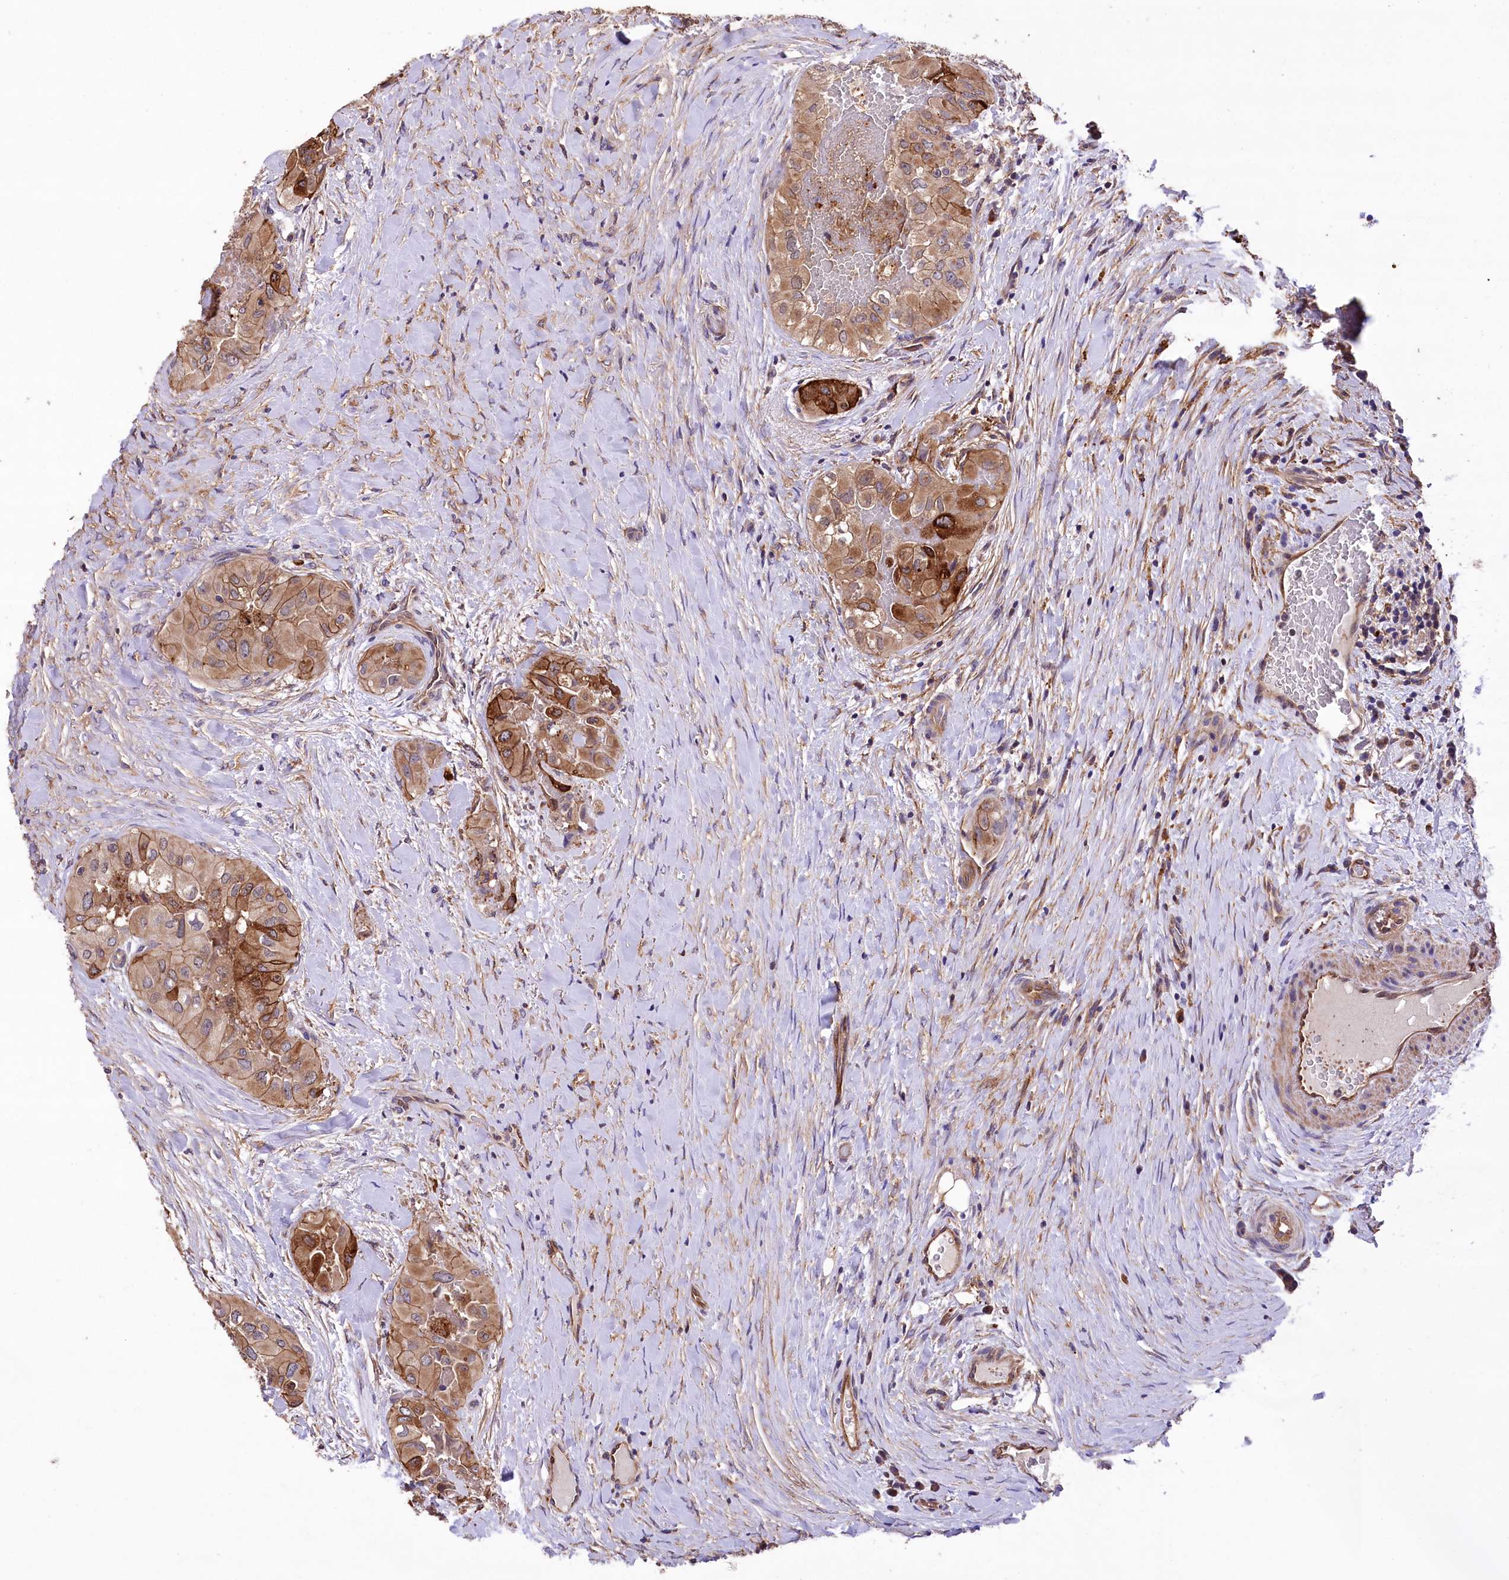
{"staining": {"intensity": "moderate", "quantity": "25%-75%", "location": "cytoplasmic/membranous"}, "tissue": "thyroid cancer", "cell_type": "Tumor cells", "image_type": "cancer", "snomed": [{"axis": "morphology", "description": "Papillary adenocarcinoma, NOS"}, {"axis": "topography", "description": "Thyroid gland"}], "caption": "A brown stain shows moderate cytoplasmic/membranous expression of a protein in human papillary adenocarcinoma (thyroid) tumor cells. The staining was performed using DAB to visualize the protein expression in brown, while the nuclei were stained in blue with hematoxylin (Magnification: 20x).", "gene": "DPP3", "patient": {"sex": "female", "age": 59}}